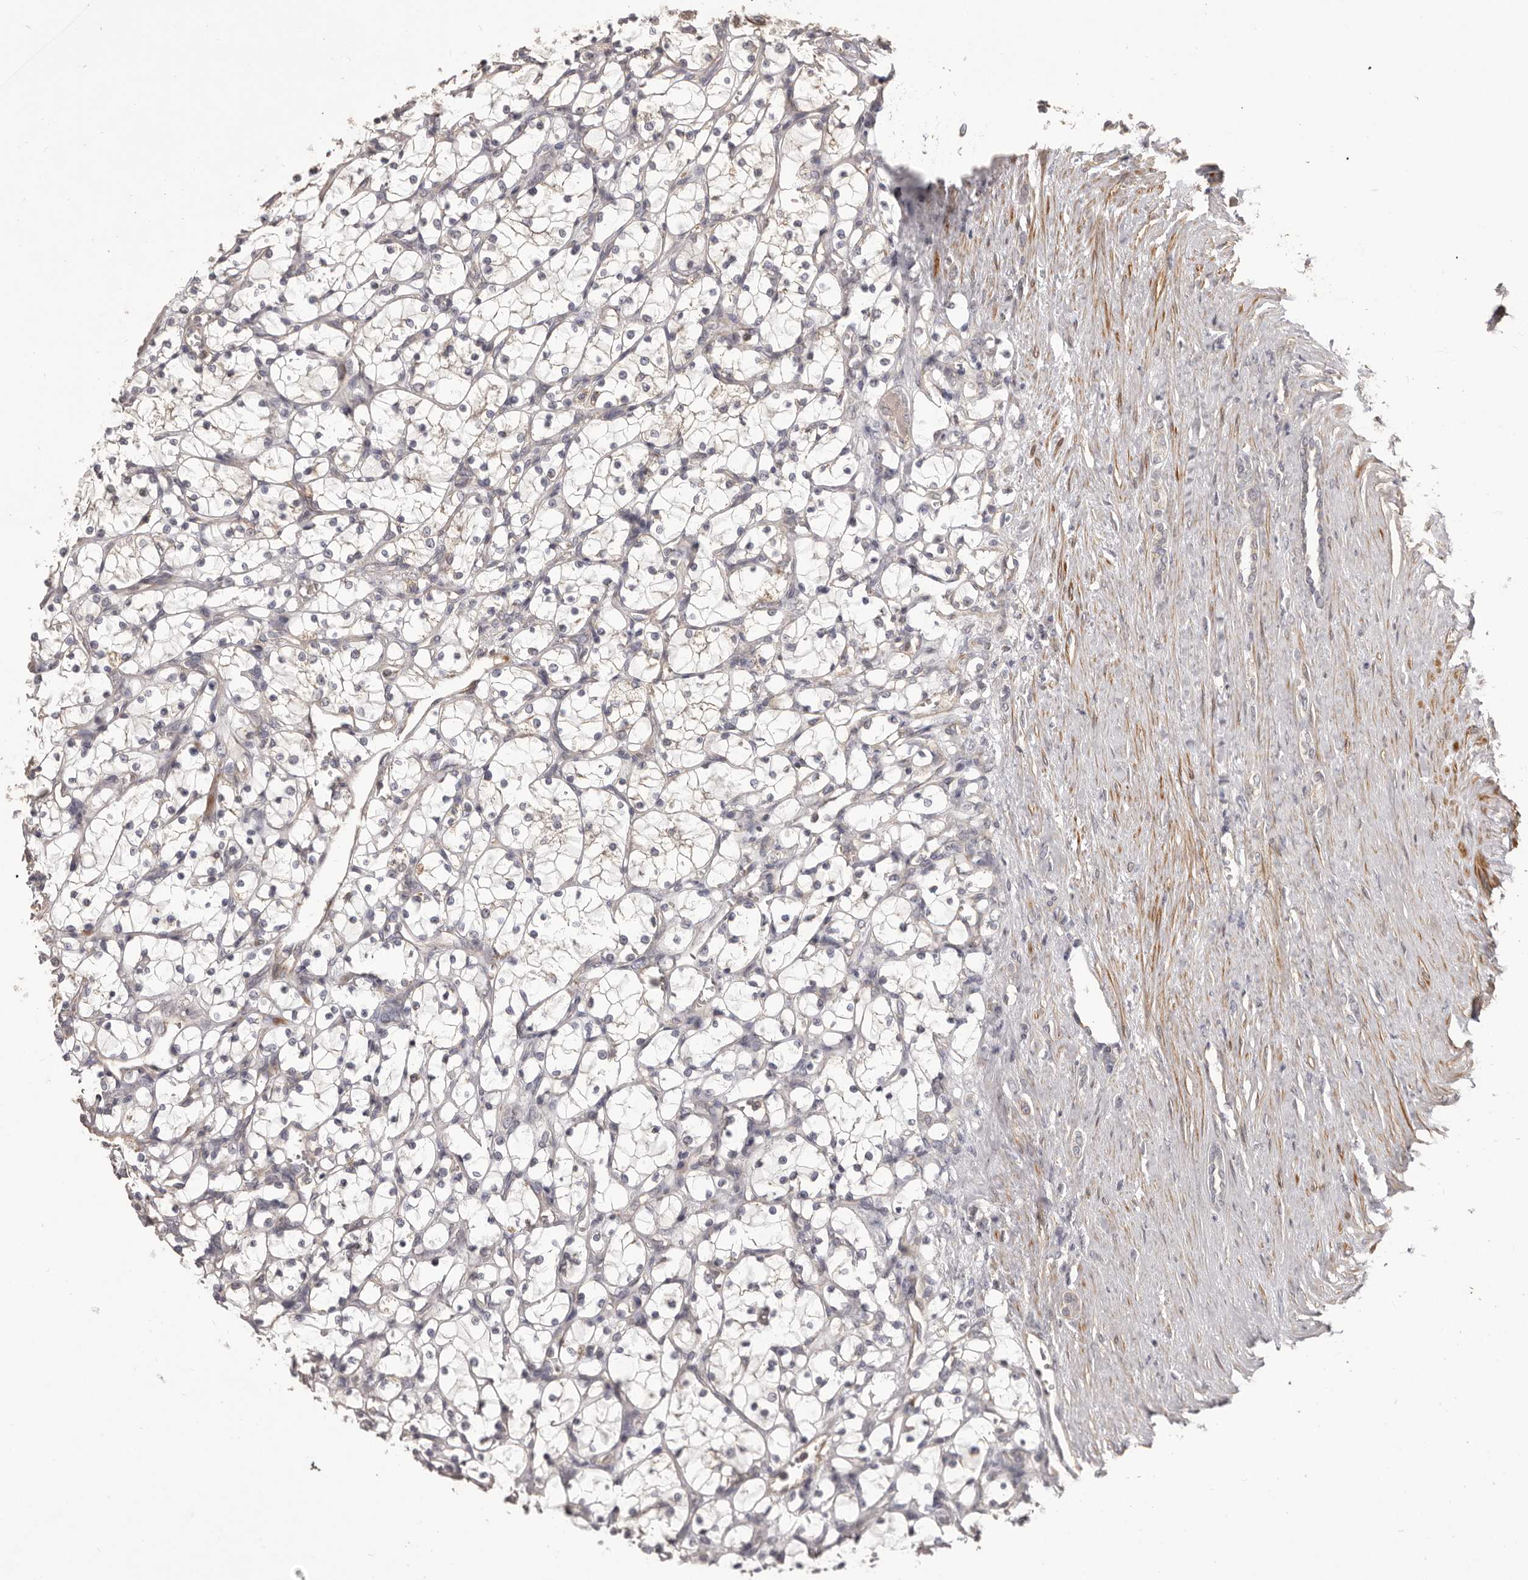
{"staining": {"intensity": "negative", "quantity": "none", "location": "none"}, "tissue": "renal cancer", "cell_type": "Tumor cells", "image_type": "cancer", "snomed": [{"axis": "morphology", "description": "Adenocarcinoma, NOS"}, {"axis": "topography", "description": "Kidney"}], "caption": "Image shows no protein staining in tumor cells of renal cancer (adenocarcinoma) tissue.", "gene": "HRH1", "patient": {"sex": "female", "age": 69}}